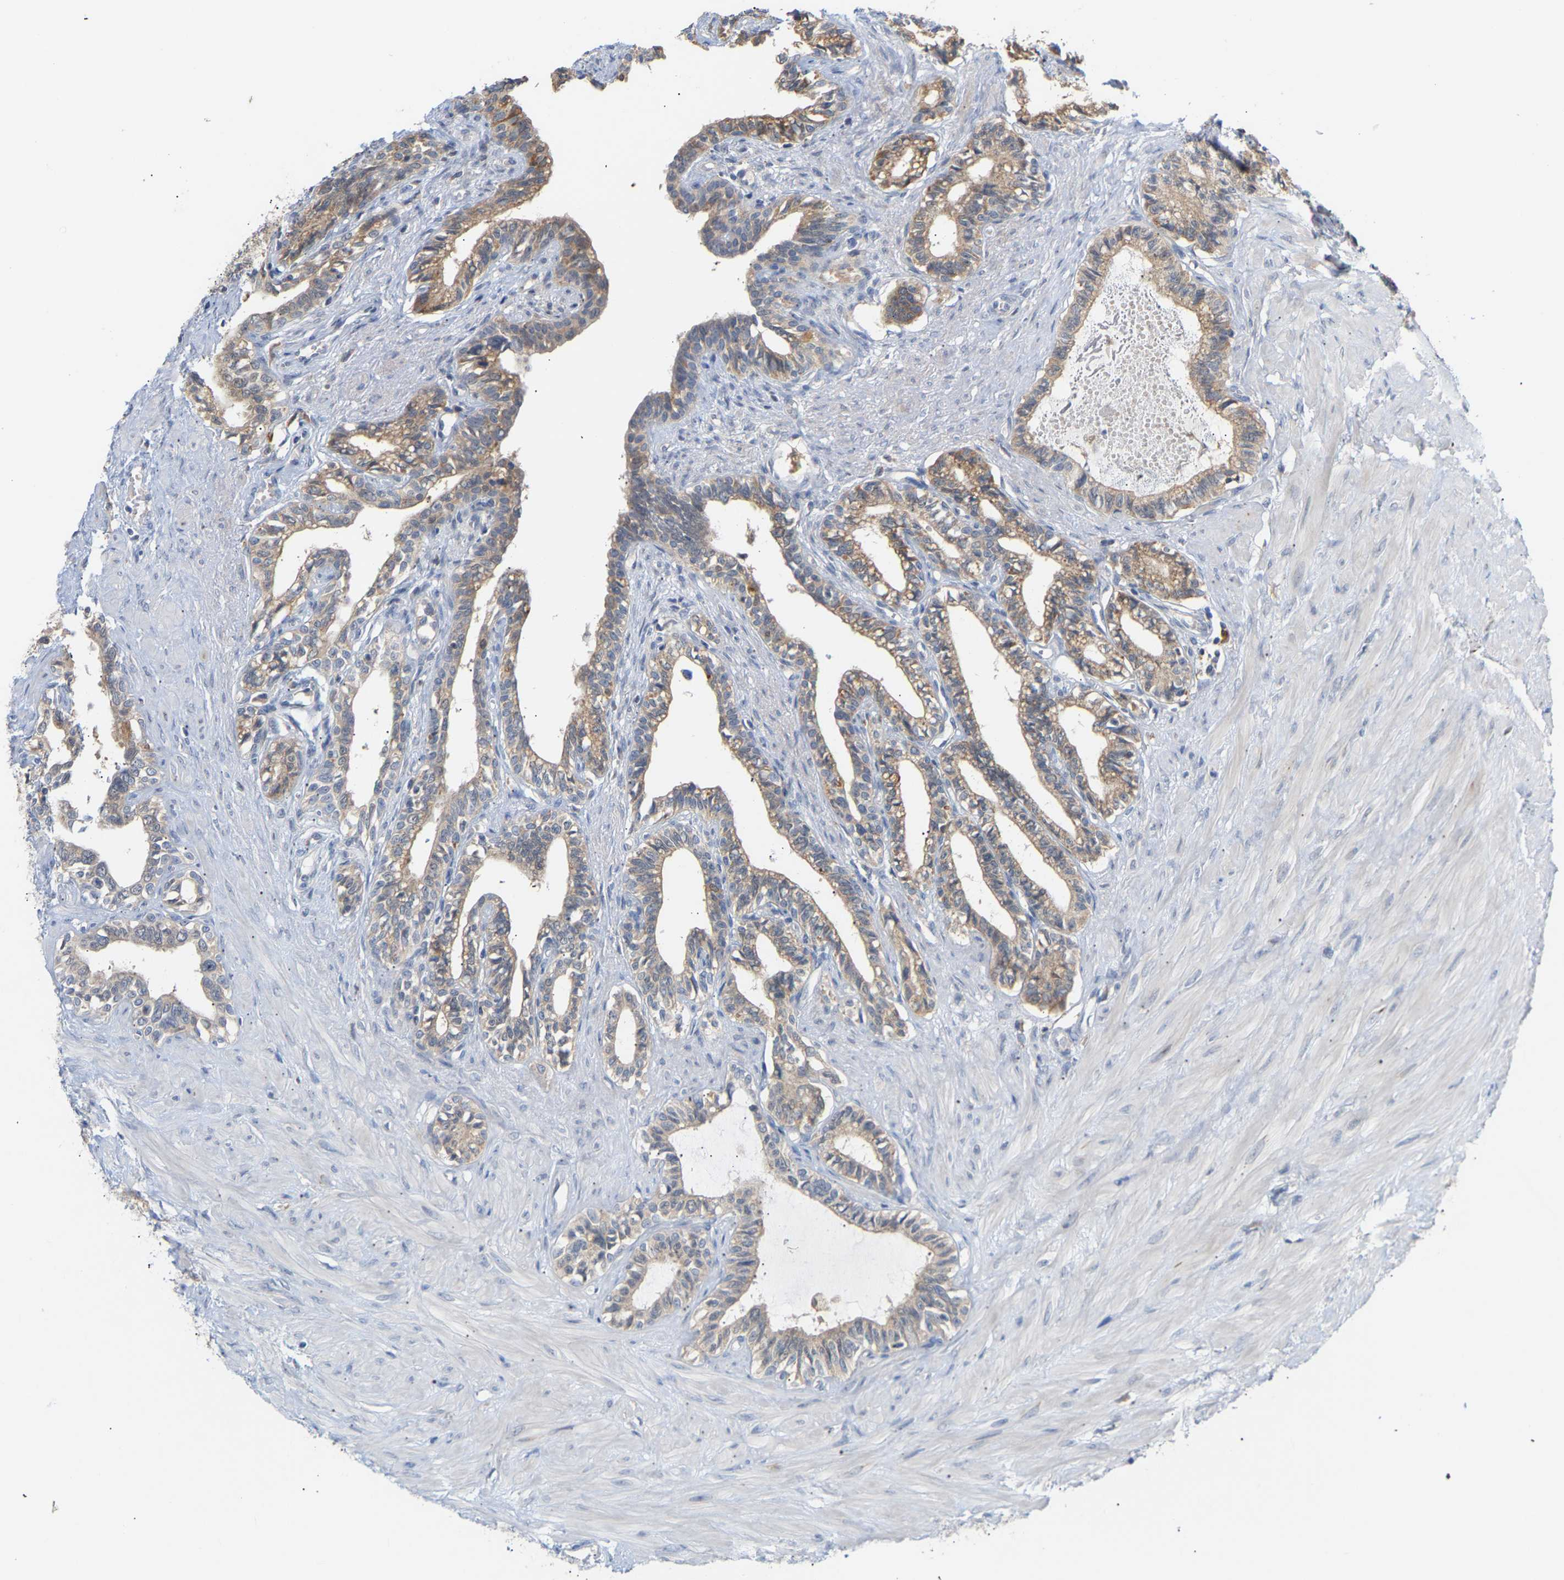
{"staining": {"intensity": "moderate", "quantity": "25%-75%", "location": "cytoplasmic/membranous"}, "tissue": "seminal vesicle", "cell_type": "Glandular cells", "image_type": "normal", "snomed": [{"axis": "morphology", "description": "Normal tissue, NOS"}, {"axis": "morphology", "description": "Adenocarcinoma, High grade"}, {"axis": "topography", "description": "Prostate"}, {"axis": "topography", "description": "Seminal veicle"}], "caption": "Seminal vesicle was stained to show a protein in brown. There is medium levels of moderate cytoplasmic/membranous expression in approximately 25%-75% of glandular cells. The staining is performed using DAB brown chromogen to label protein expression. The nuclei are counter-stained blue using hematoxylin.", "gene": "TPMT", "patient": {"sex": "male", "age": 55}}